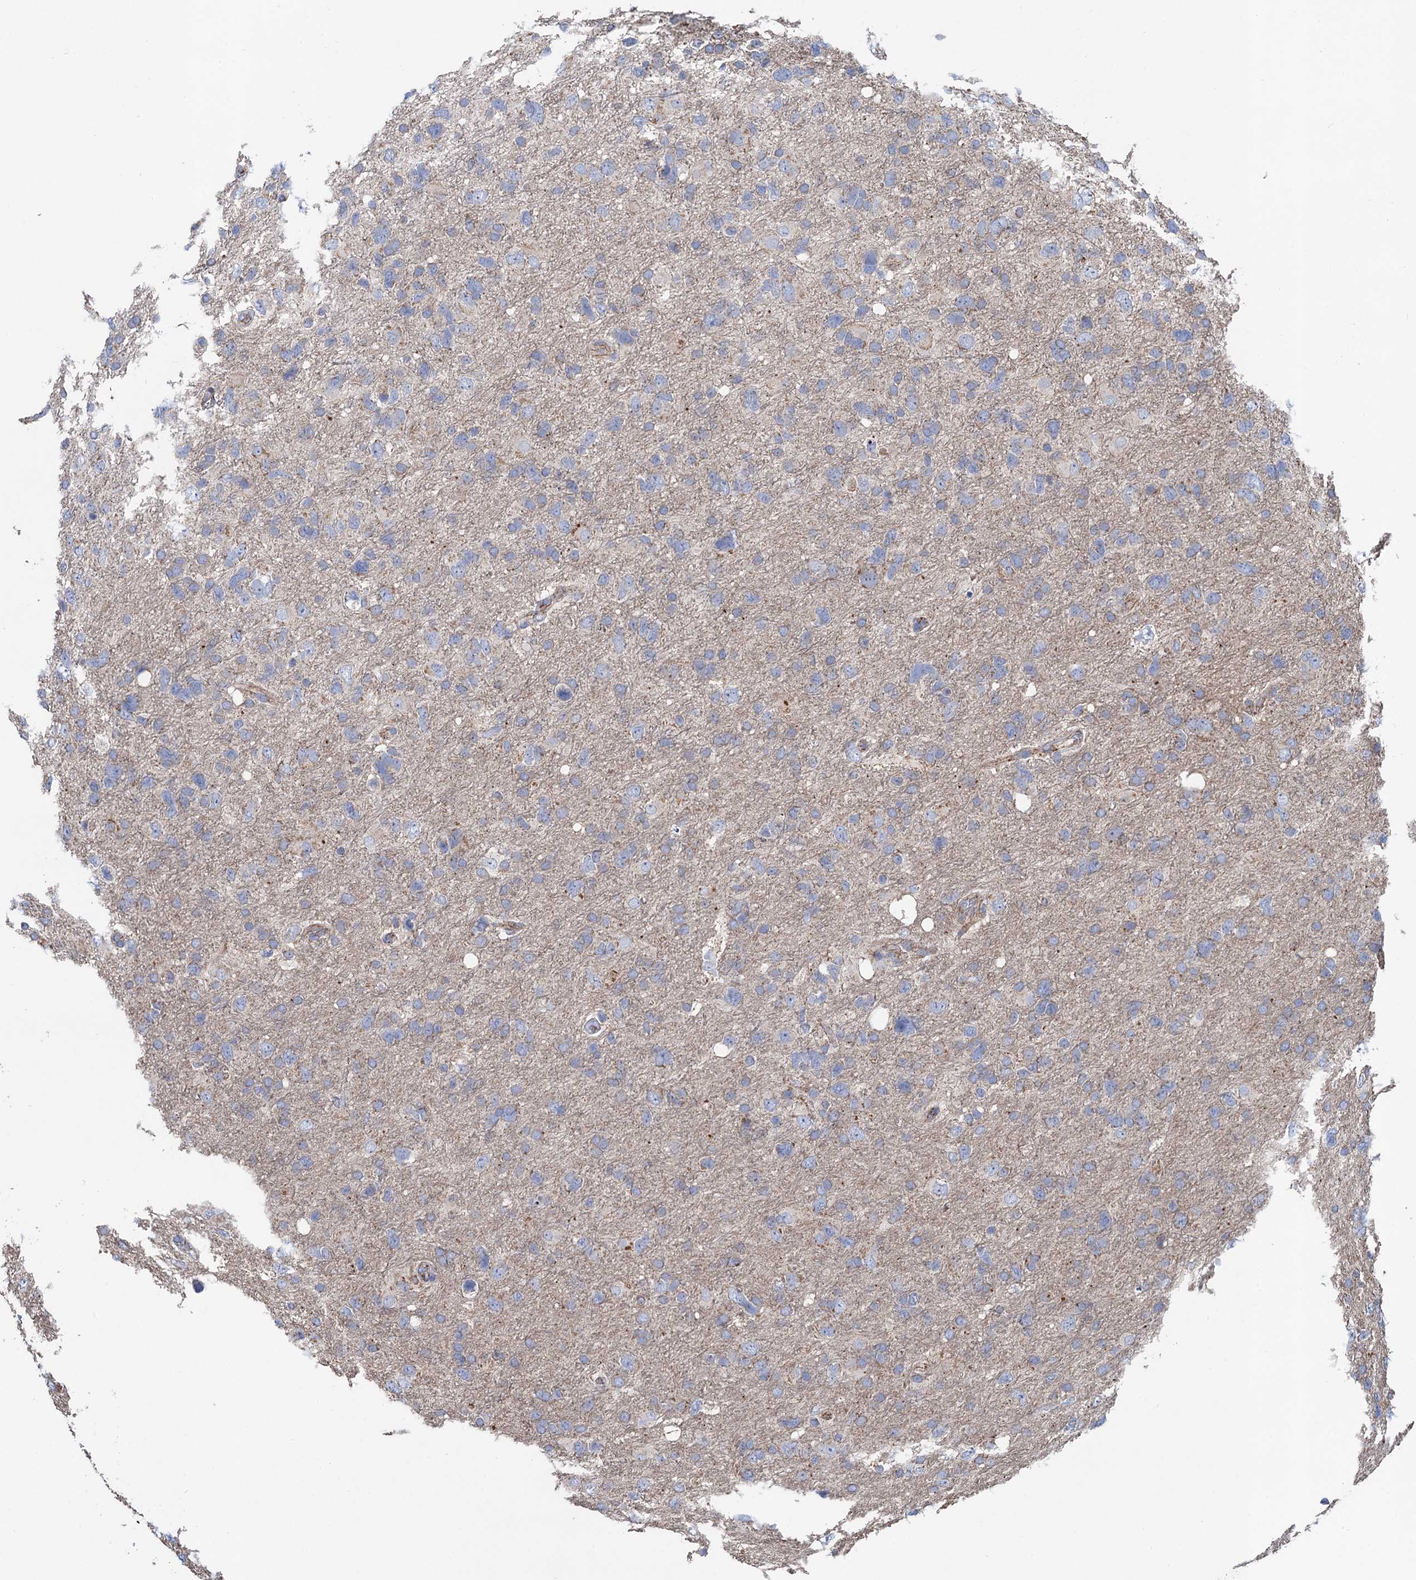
{"staining": {"intensity": "weak", "quantity": "<25%", "location": "cytoplasmic/membranous"}, "tissue": "glioma", "cell_type": "Tumor cells", "image_type": "cancer", "snomed": [{"axis": "morphology", "description": "Glioma, malignant, High grade"}, {"axis": "topography", "description": "Brain"}], "caption": "A micrograph of malignant glioma (high-grade) stained for a protein reveals no brown staining in tumor cells.", "gene": "DGLUCY", "patient": {"sex": "male", "age": 61}}